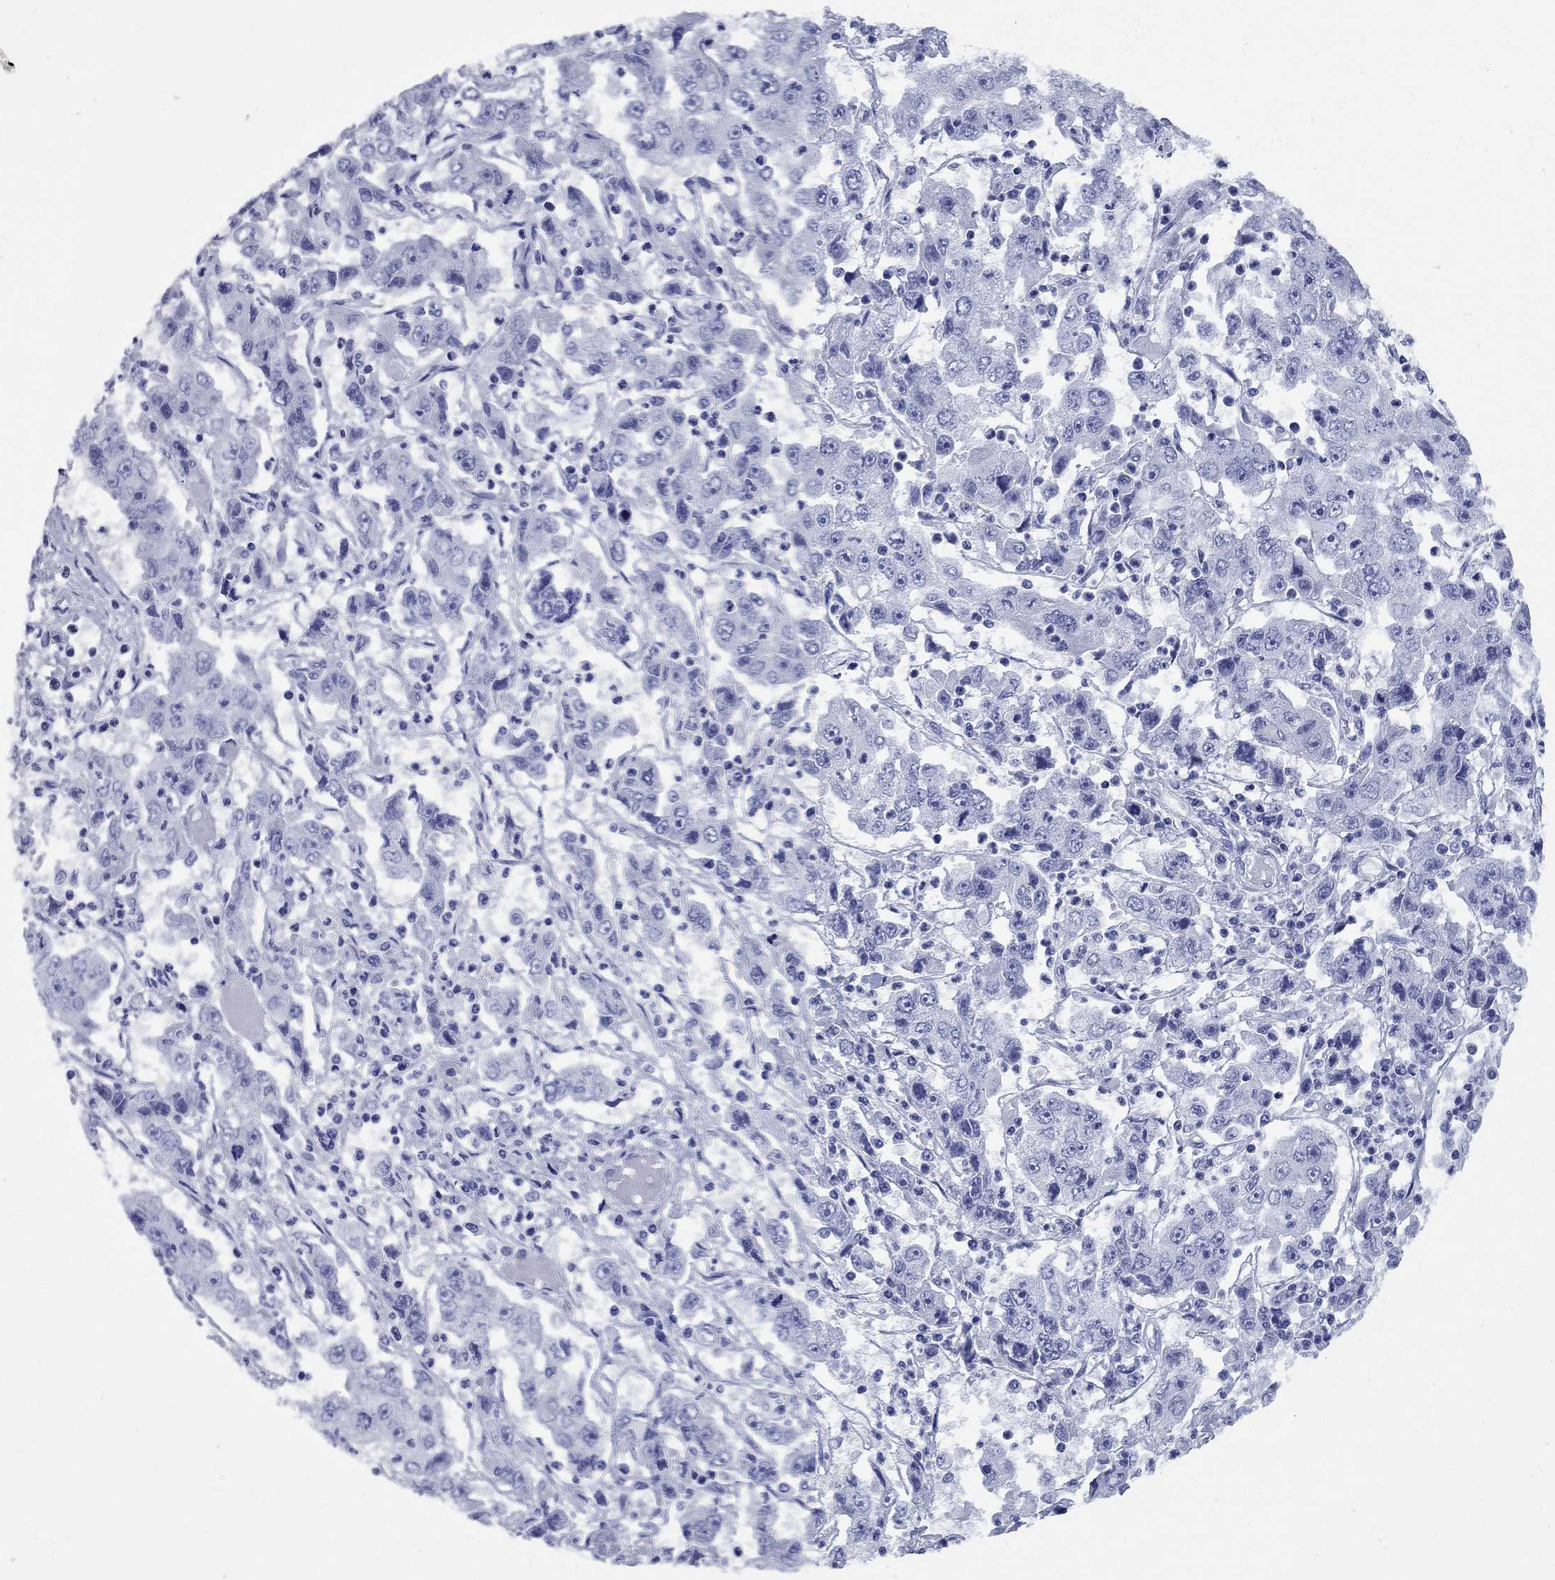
{"staining": {"intensity": "negative", "quantity": "none", "location": "none"}, "tissue": "cervical cancer", "cell_type": "Tumor cells", "image_type": "cancer", "snomed": [{"axis": "morphology", "description": "Squamous cell carcinoma, NOS"}, {"axis": "topography", "description": "Cervix"}], "caption": "DAB immunohistochemical staining of human squamous cell carcinoma (cervical) demonstrates no significant staining in tumor cells. Nuclei are stained in blue.", "gene": "CCNA1", "patient": {"sex": "female", "age": 36}}